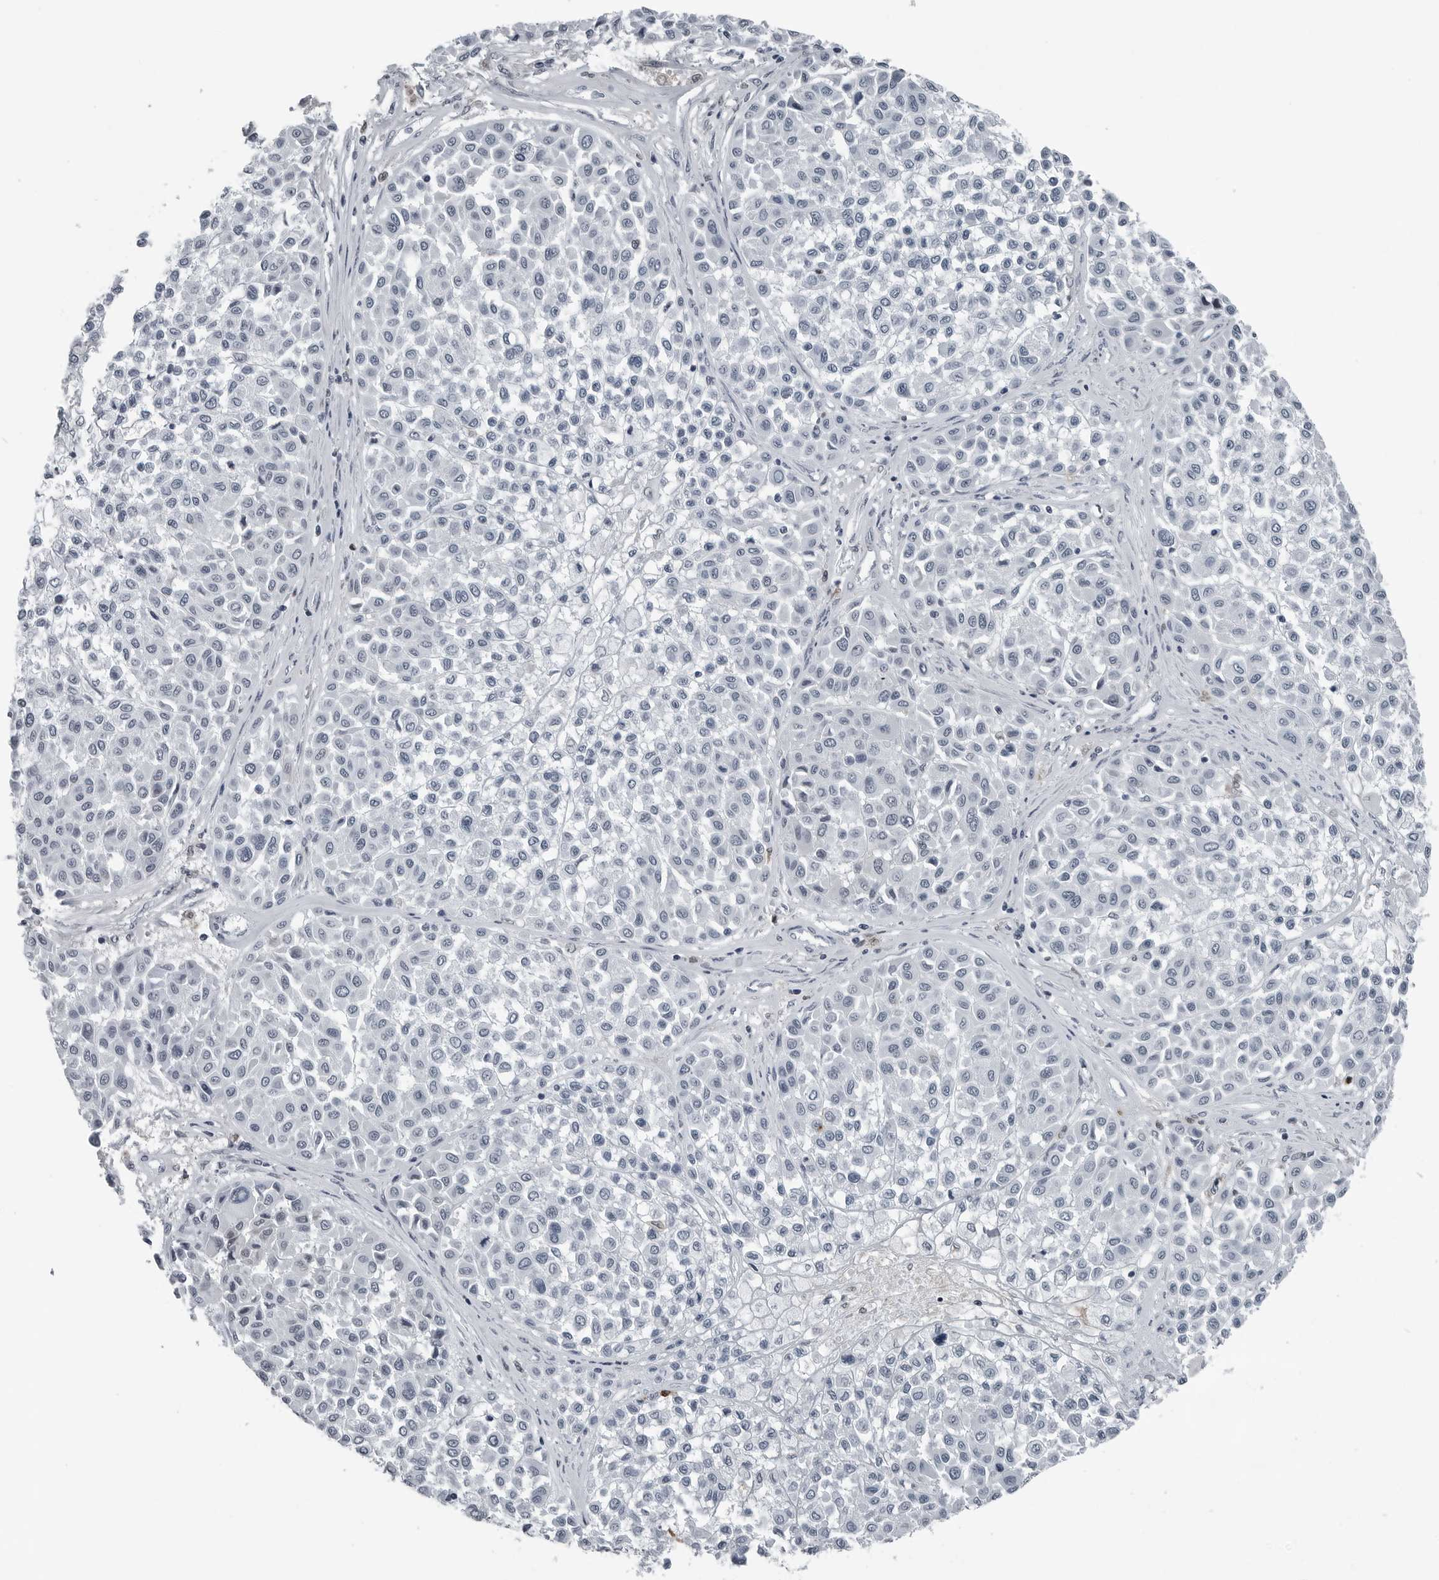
{"staining": {"intensity": "negative", "quantity": "none", "location": "none"}, "tissue": "melanoma", "cell_type": "Tumor cells", "image_type": "cancer", "snomed": [{"axis": "morphology", "description": "Malignant melanoma, Metastatic site"}, {"axis": "topography", "description": "Soft tissue"}], "caption": "This is an immunohistochemistry (IHC) histopathology image of human malignant melanoma (metastatic site). There is no staining in tumor cells.", "gene": "AKR1A1", "patient": {"sex": "male", "age": 41}}